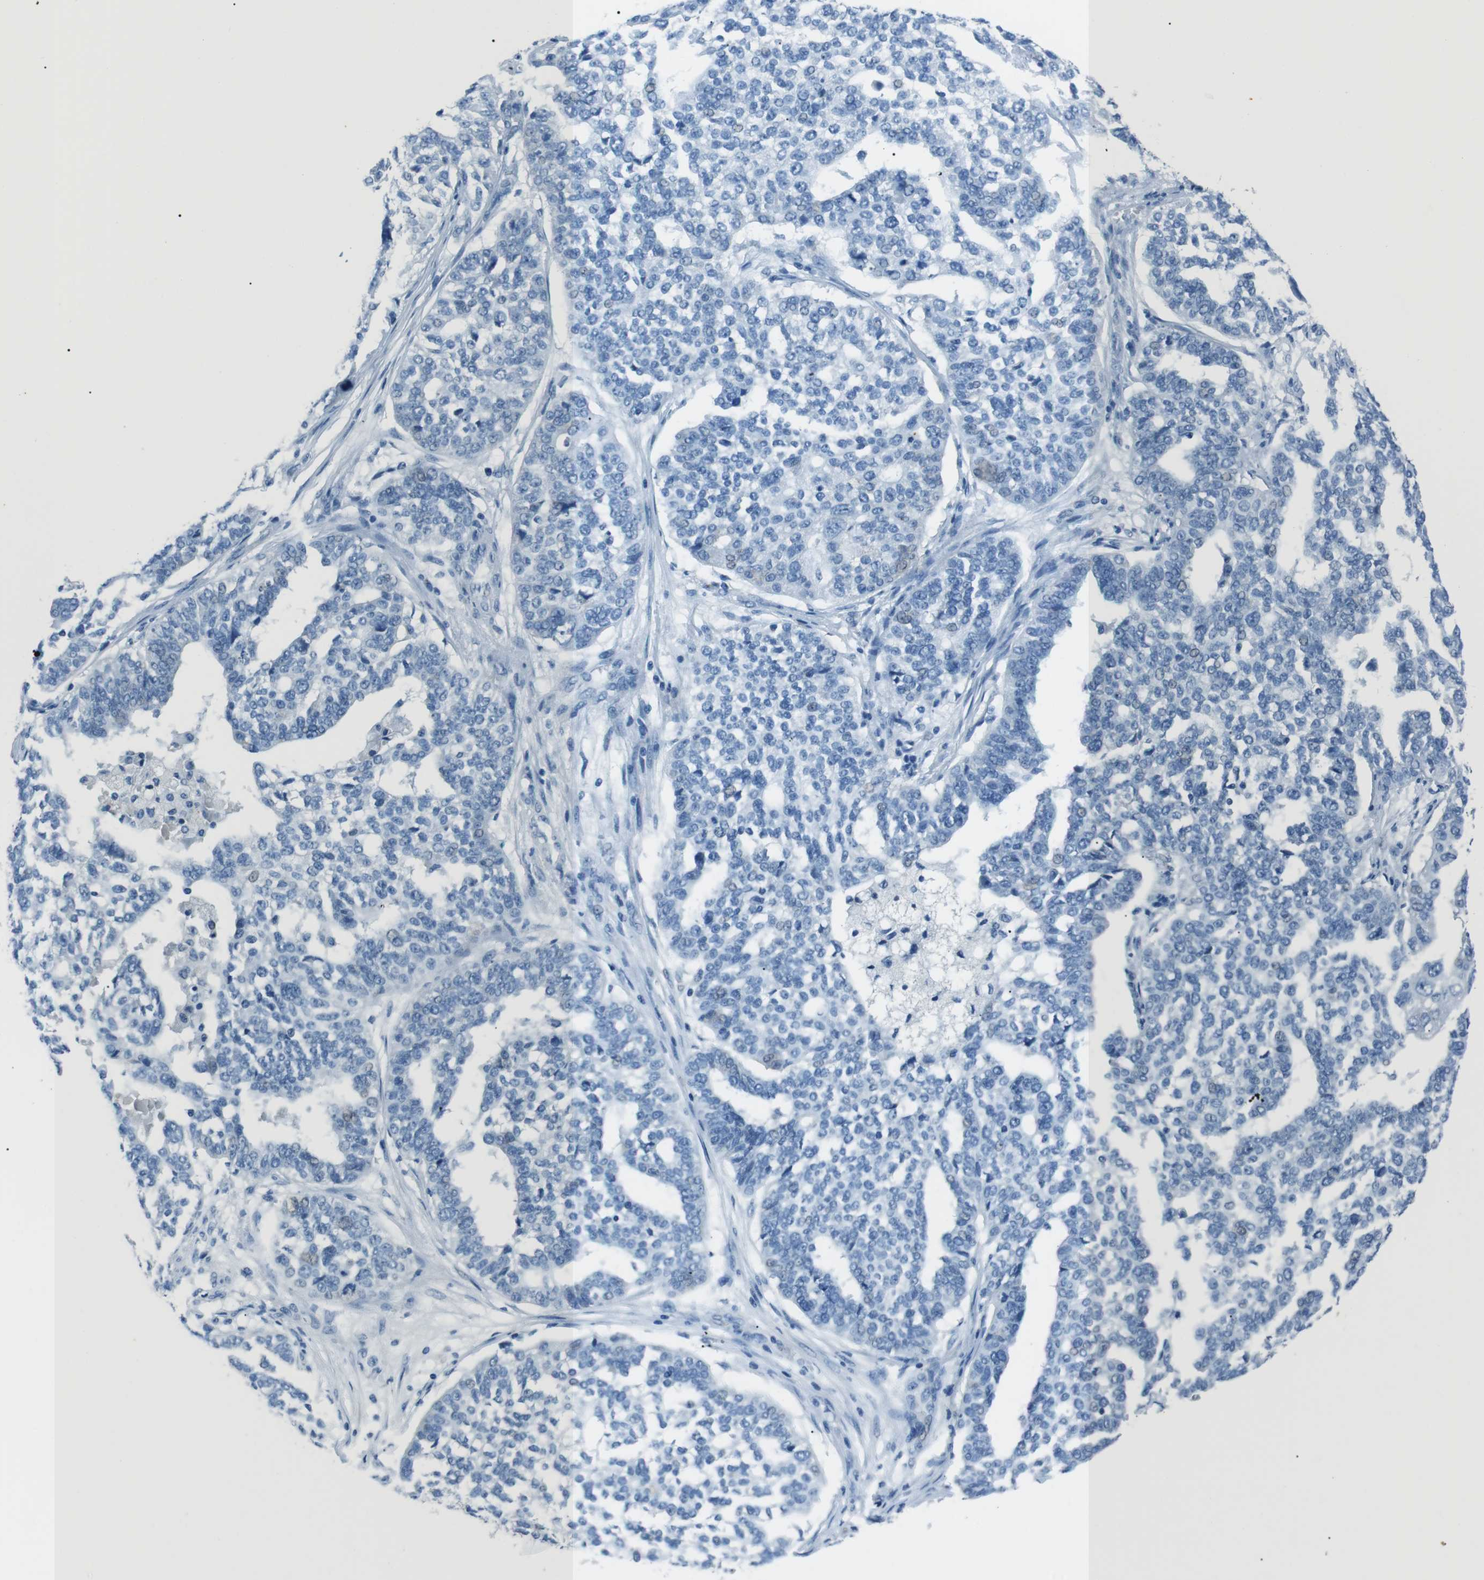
{"staining": {"intensity": "negative", "quantity": "none", "location": "none"}, "tissue": "ovarian cancer", "cell_type": "Tumor cells", "image_type": "cancer", "snomed": [{"axis": "morphology", "description": "Cystadenocarcinoma, serous, NOS"}, {"axis": "topography", "description": "Ovary"}], "caption": "Immunohistochemistry photomicrograph of neoplastic tissue: human ovarian cancer (serous cystadenocarcinoma) stained with DAB (3,3'-diaminobenzidine) exhibits no significant protein positivity in tumor cells.", "gene": "ST6GAL1", "patient": {"sex": "female", "age": 59}}